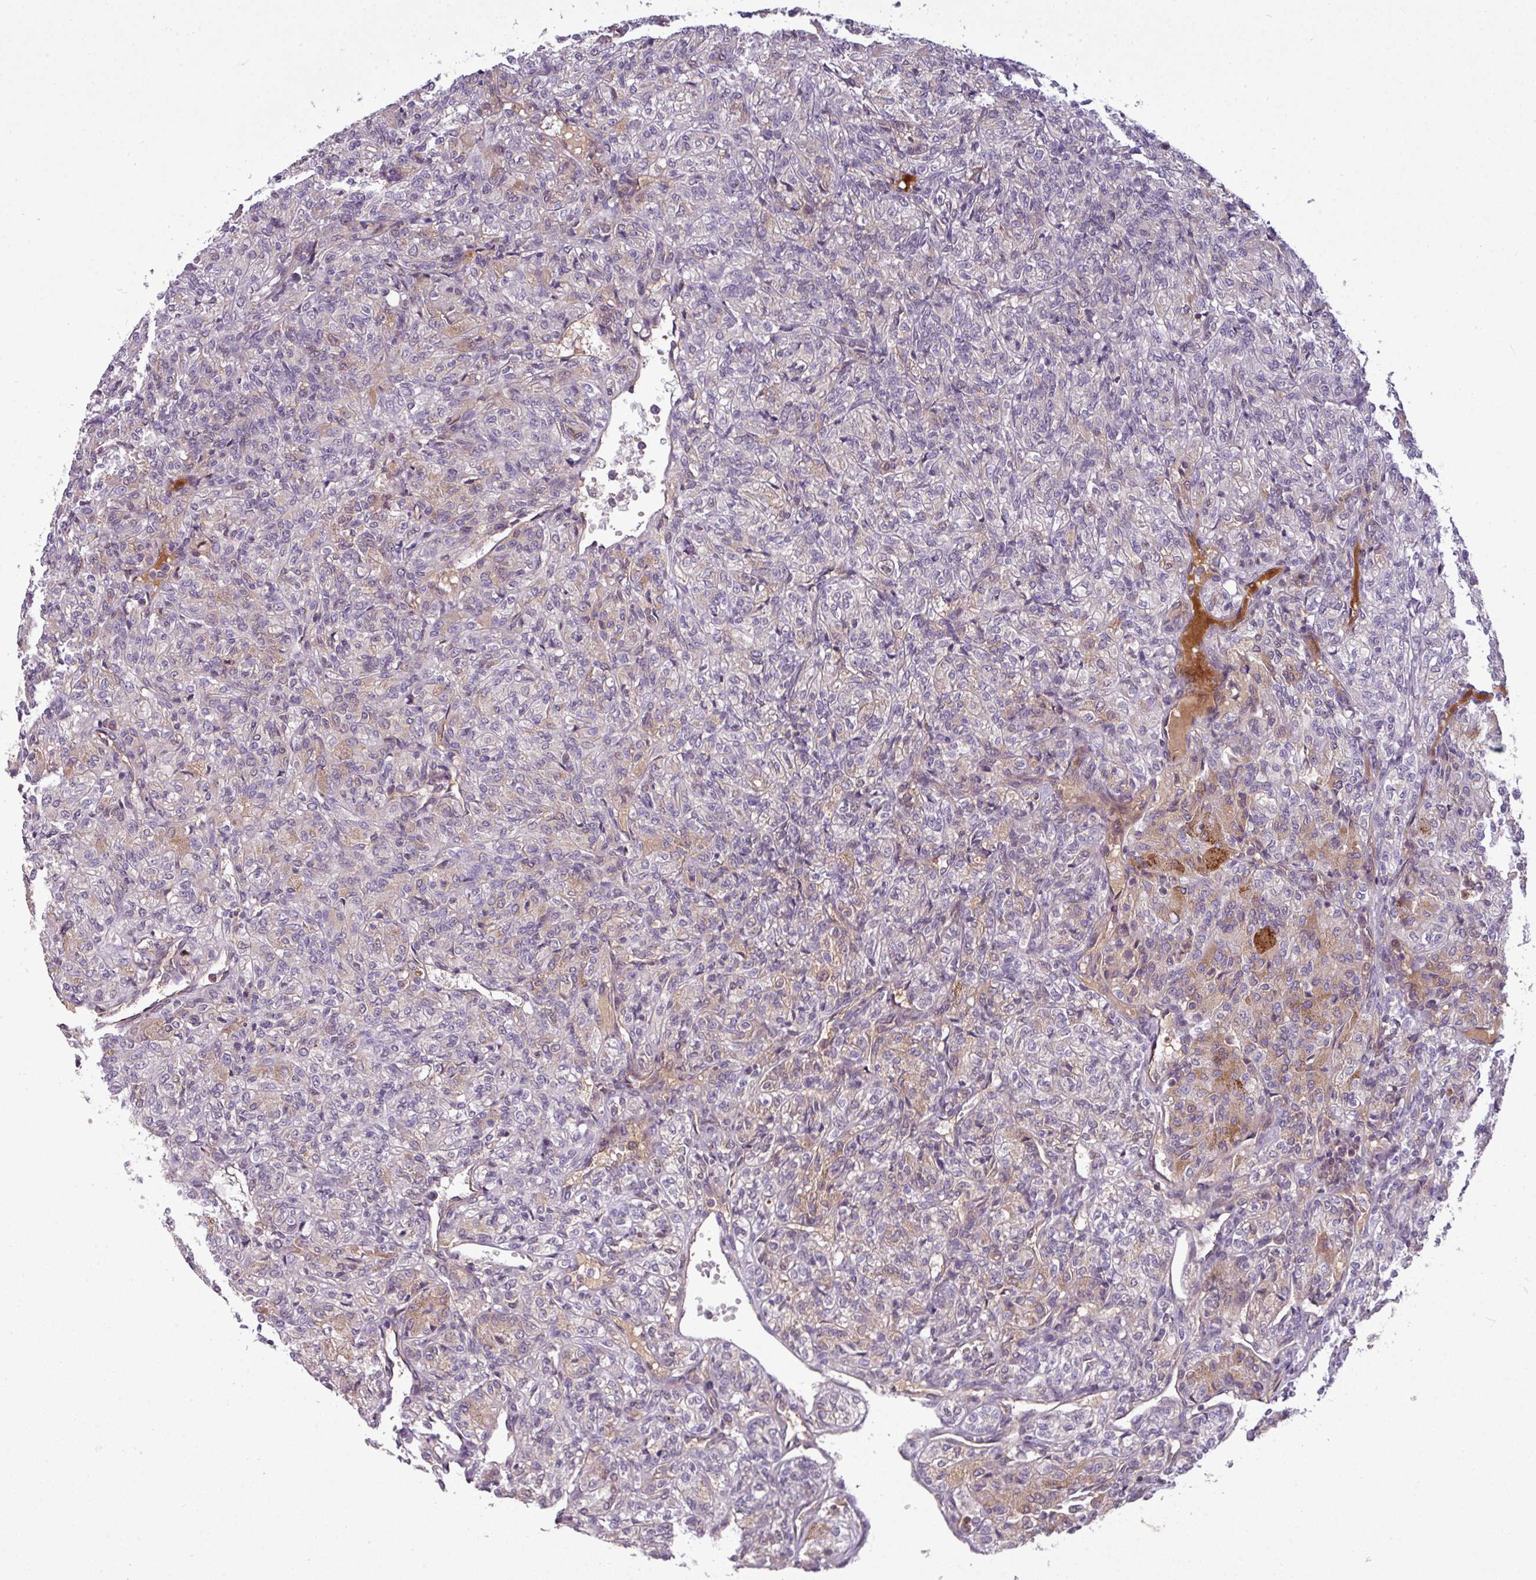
{"staining": {"intensity": "weak", "quantity": "<25%", "location": "cytoplasmic/membranous"}, "tissue": "renal cancer", "cell_type": "Tumor cells", "image_type": "cancer", "snomed": [{"axis": "morphology", "description": "Adenocarcinoma, NOS"}, {"axis": "topography", "description": "Kidney"}], "caption": "This is an immunohistochemistry (IHC) photomicrograph of human renal adenocarcinoma. There is no staining in tumor cells.", "gene": "PAPLN", "patient": {"sex": "male", "age": 77}}